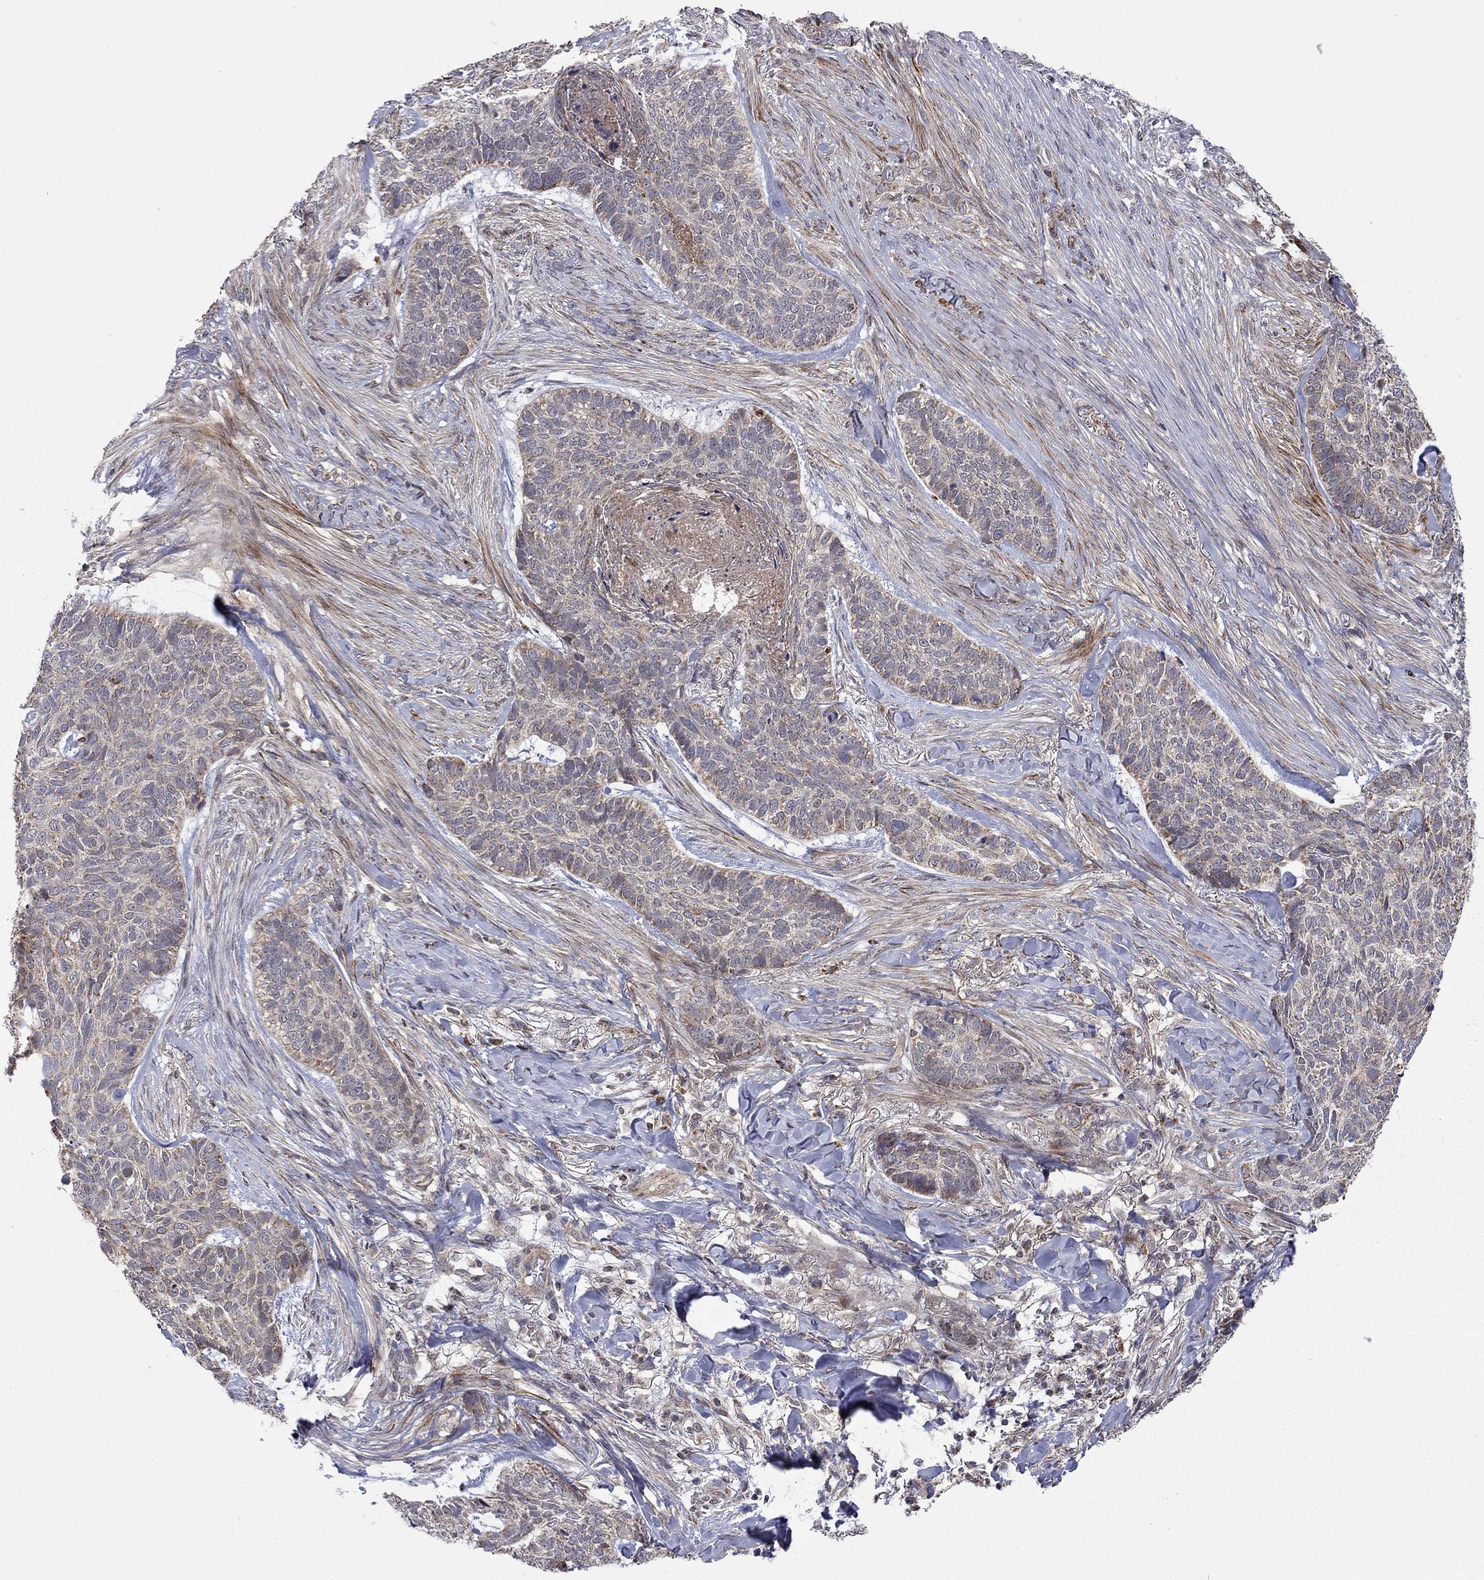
{"staining": {"intensity": "moderate", "quantity": "<25%", "location": "cytoplasmic/membranous"}, "tissue": "skin cancer", "cell_type": "Tumor cells", "image_type": "cancer", "snomed": [{"axis": "morphology", "description": "Basal cell carcinoma"}, {"axis": "topography", "description": "Skin"}], "caption": "Moderate cytoplasmic/membranous positivity for a protein is identified in approximately <25% of tumor cells of skin cancer using immunohistochemistry.", "gene": "IDS", "patient": {"sex": "female", "age": 69}}